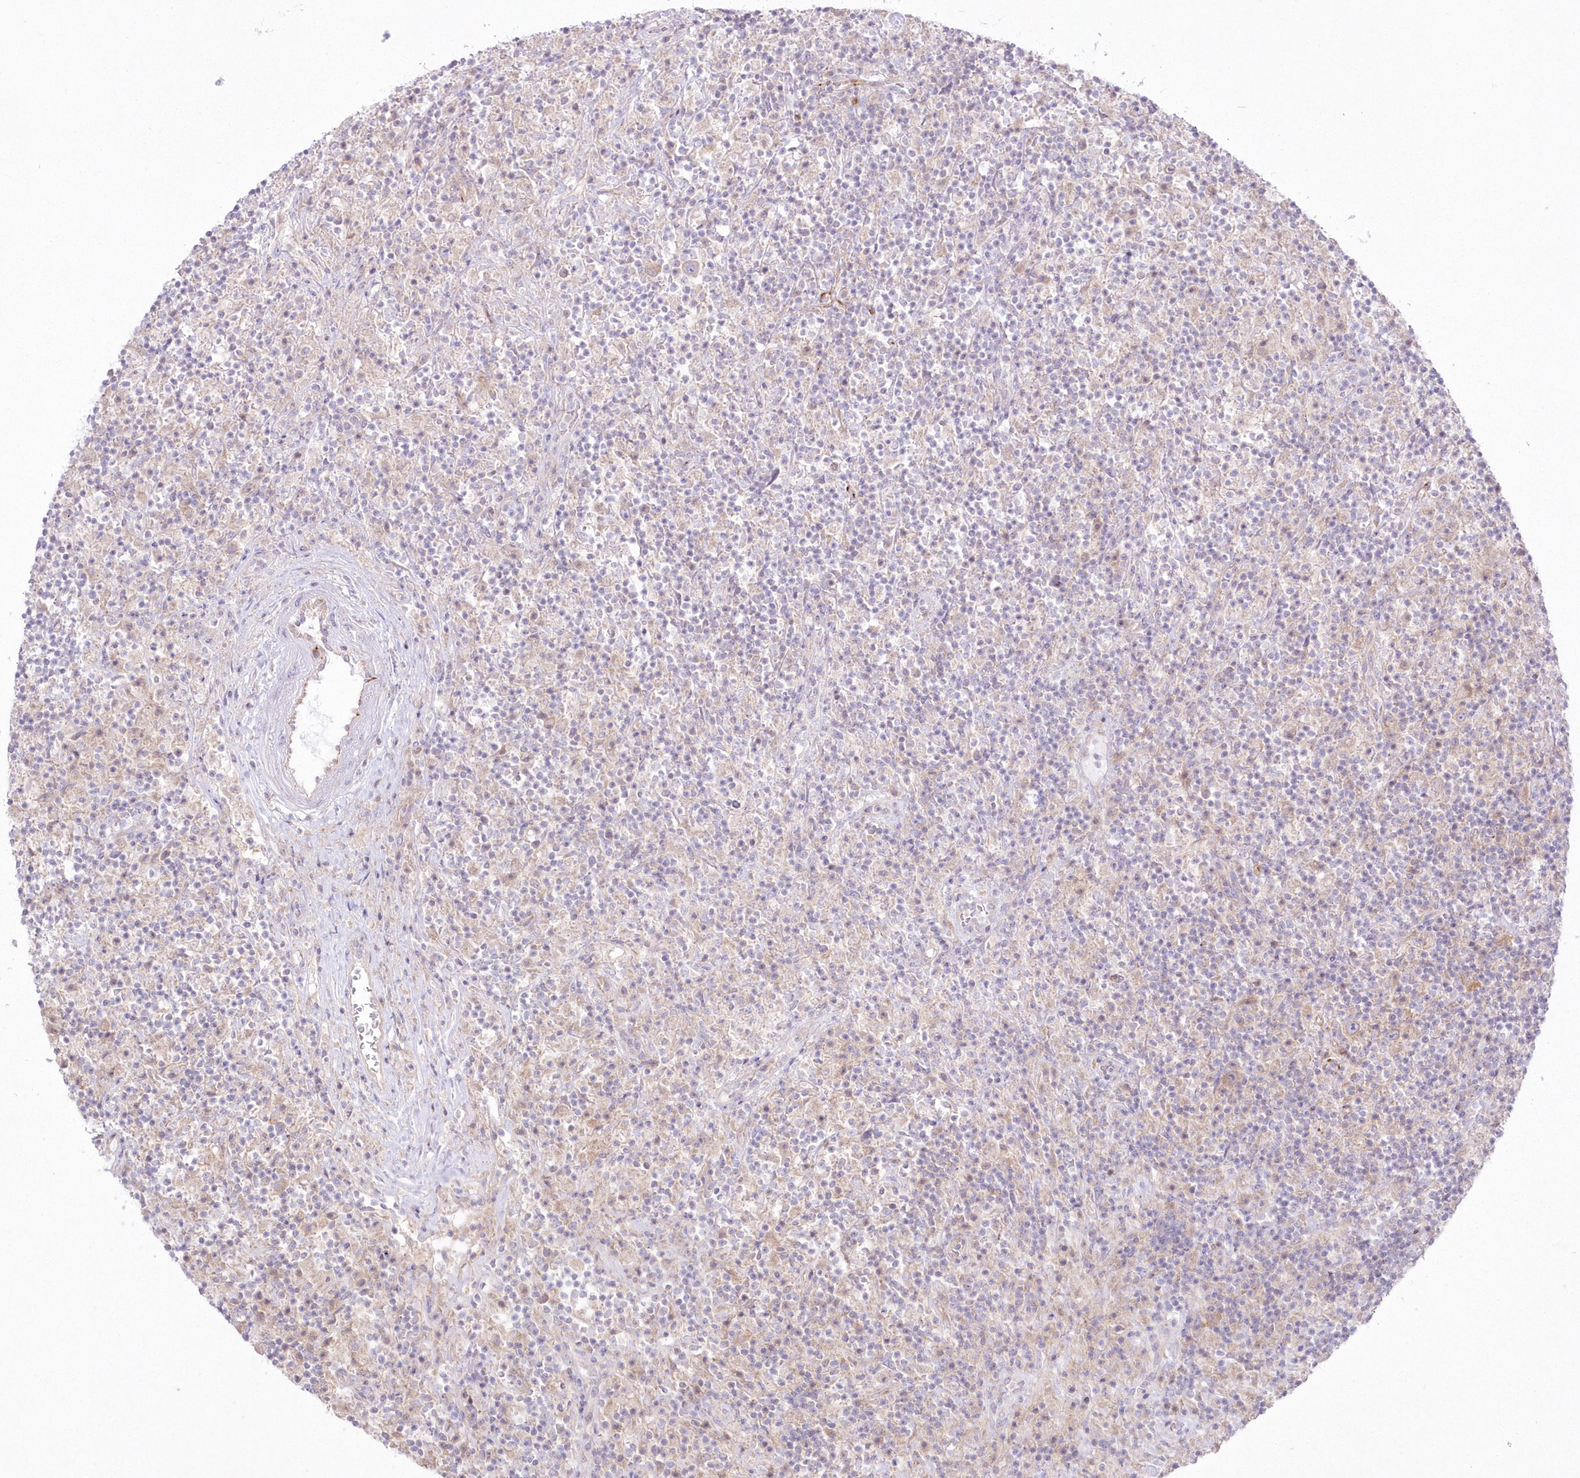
{"staining": {"intensity": "negative", "quantity": "none", "location": "none"}, "tissue": "lymphoma", "cell_type": "Tumor cells", "image_type": "cancer", "snomed": [{"axis": "morphology", "description": "Hodgkin's disease, NOS"}, {"axis": "topography", "description": "Lymph node"}], "caption": "Image shows no significant protein staining in tumor cells of Hodgkin's disease. Nuclei are stained in blue.", "gene": "ZNF843", "patient": {"sex": "male", "age": 70}}